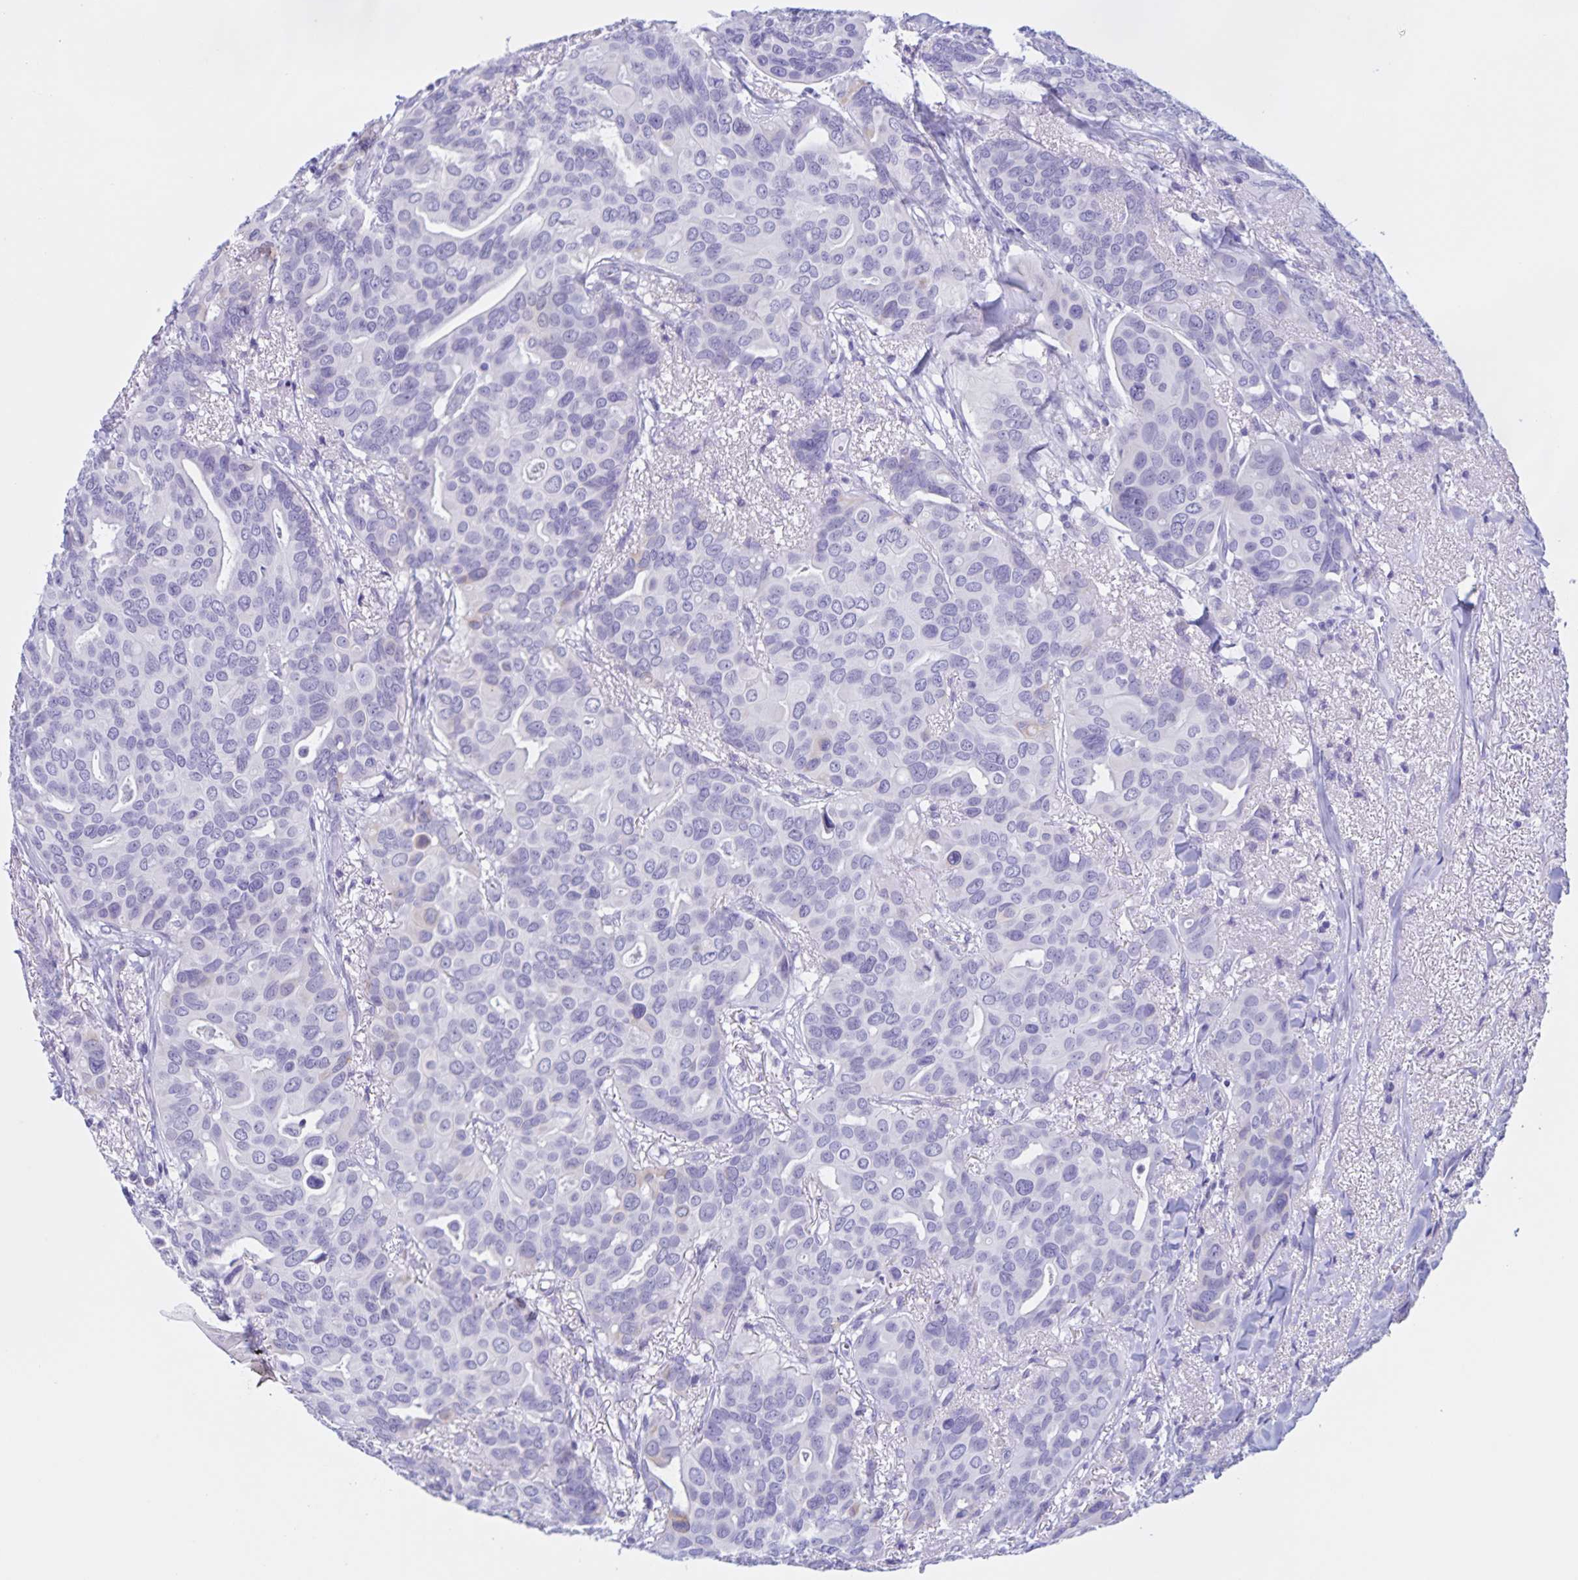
{"staining": {"intensity": "negative", "quantity": "none", "location": "none"}, "tissue": "breast cancer", "cell_type": "Tumor cells", "image_type": "cancer", "snomed": [{"axis": "morphology", "description": "Duct carcinoma"}, {"axis": "topography", "description": "Breast"}], "caption": "Tumor cells show no significant protein staining in breast cancer.", "gene": "TGIF2LX", "patient": {"sex": "female", "age": 54}}